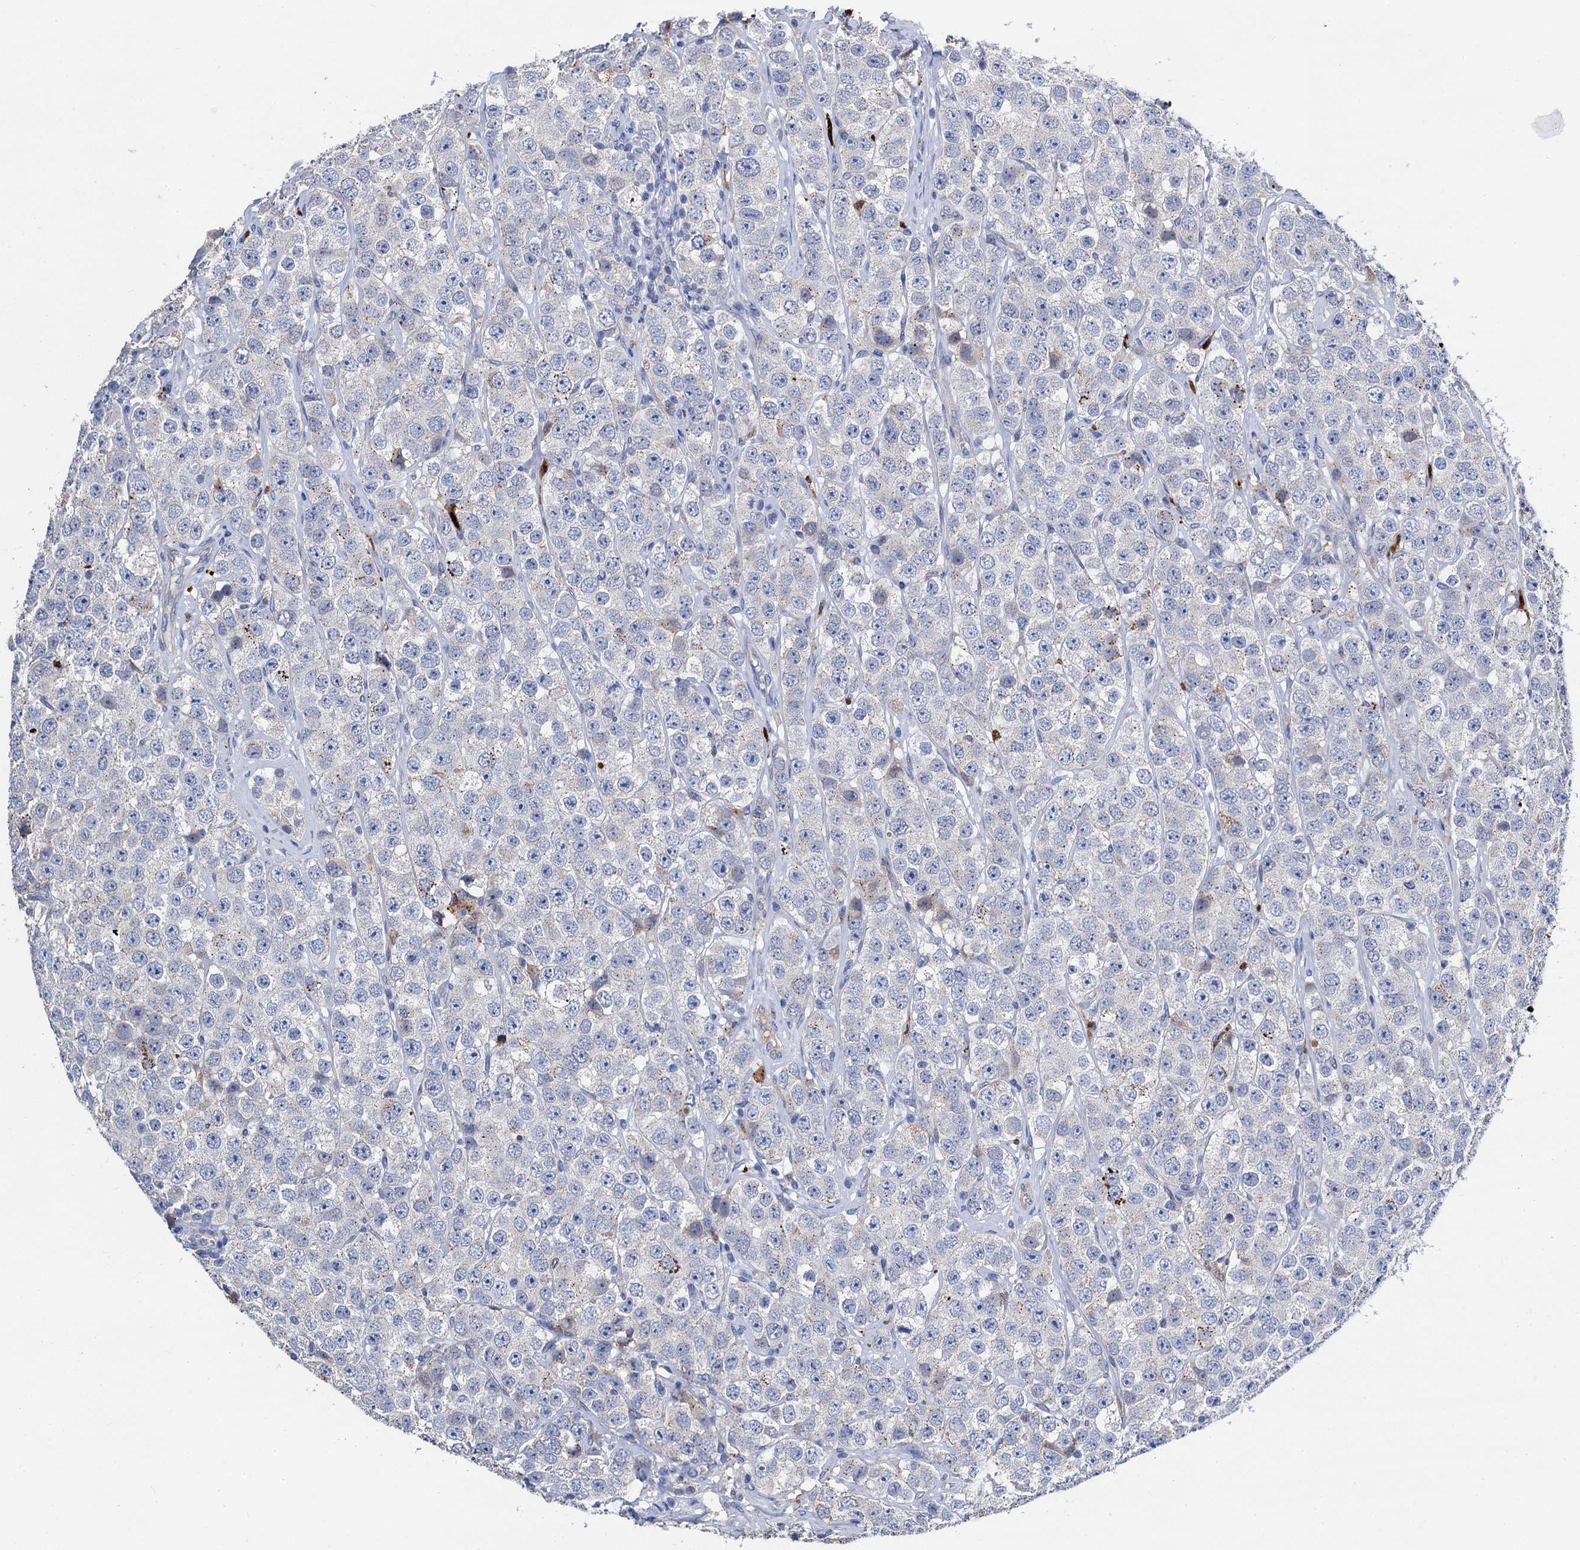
{"staining": {"intensity": "negative", "quantity": "none", "location": "none"}, "tissue": "testis cancer", "cell_type": "Tumor cells", "image_type": "cancer", "snomed": [{"axis": "morphology", "description": "Seminoma, NOS"}, {"axis": "topography", "description": "Testis"}], "caption": "Immunohistochemistry photomicrograph of neoplastic tissue: testis seminoma stained with DAB demonstrates no significant protein expression in tumor cells.", "gene": "FREM3", "patient": {"sex": "male", "age": 28}}